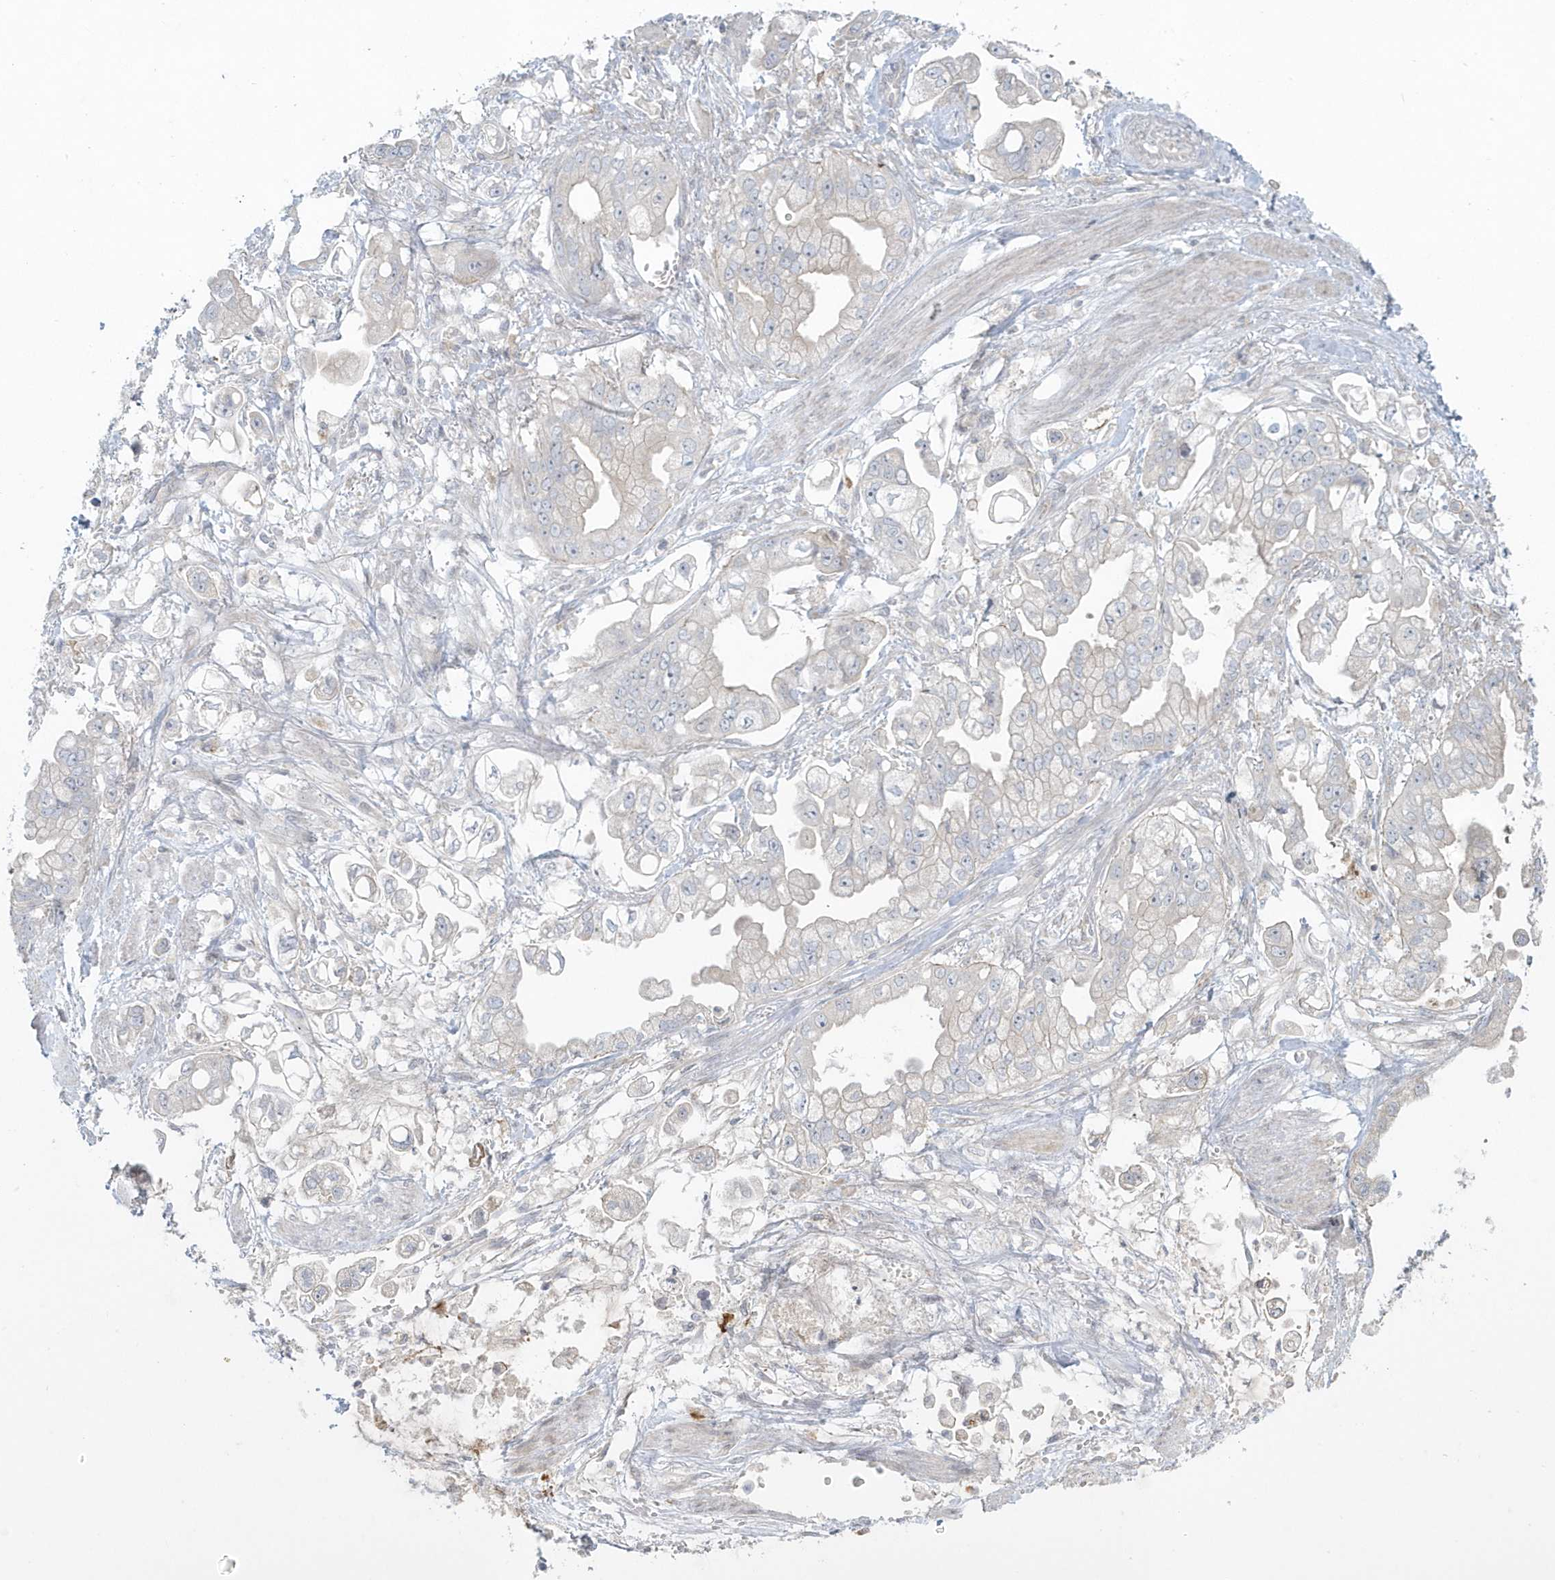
{"staining": {"intensity": "negative", "quantity": "none", "location": "none"}, "tissue": "stomach cancer", "cell_type": "Tumor cells", "image_type": "cancer", "snomed": [{"axis": "morphology", "description": "Adenocarcinoma, NOS"}, {"axis": "topography", "description": "Stomach"}], "caption": "DAB immunohistochemical staining of human stomach cancer shows no significant expression in tumor cells. Brightfield microscopy of IHC stained with DAB (3,3'-diaminobenzidine) (brown) and hematoxylin (blue), captured at high magnification.", "gene": "BLTP3A", "patient": {"sex": "male", "age": 62}}